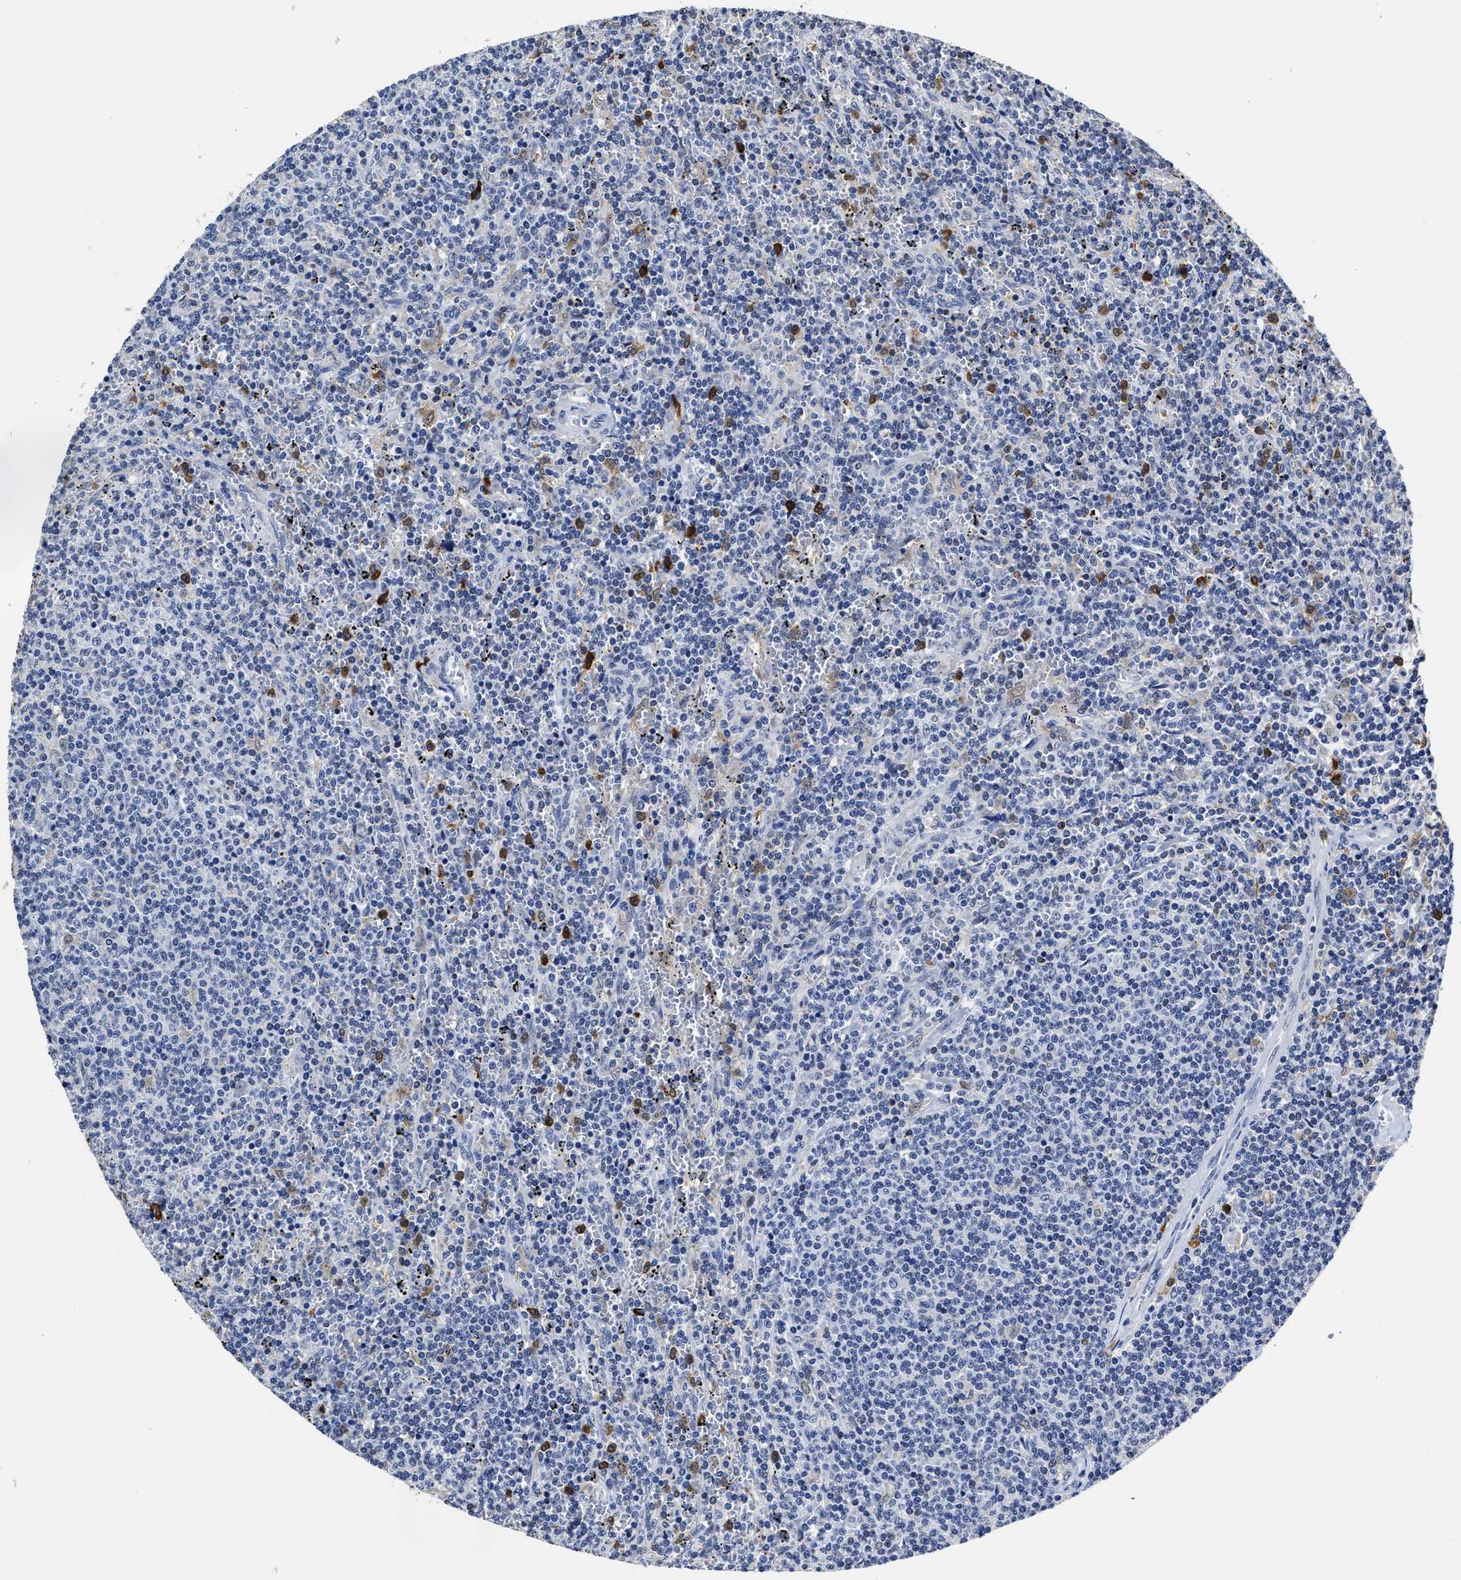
{"staining": {"intensity": "negative", "quantity": "none", "location": "none"}, "tissue": "lymphoma", "cell_type": "Tumor cells", "image_type": "cancer", "snomed": [{"axis": "morphology", "description": "Malignant lymphoma, non-Hodgkin's type, Low grade"}, {"axis": "topography", "description": "Spleen"}], "caption": "High magnification brightfield microscopy of malignant lymphoma, non-Hodgkin's type (low-grade) stained with DAB (3,3'-diaminobenzidine) (brown) and counterstained with hematoxylin (blue): tumor cells show no significant positivity.", "gene": "PRPF4B", "patient": {"sex": "female", "age": 50}}